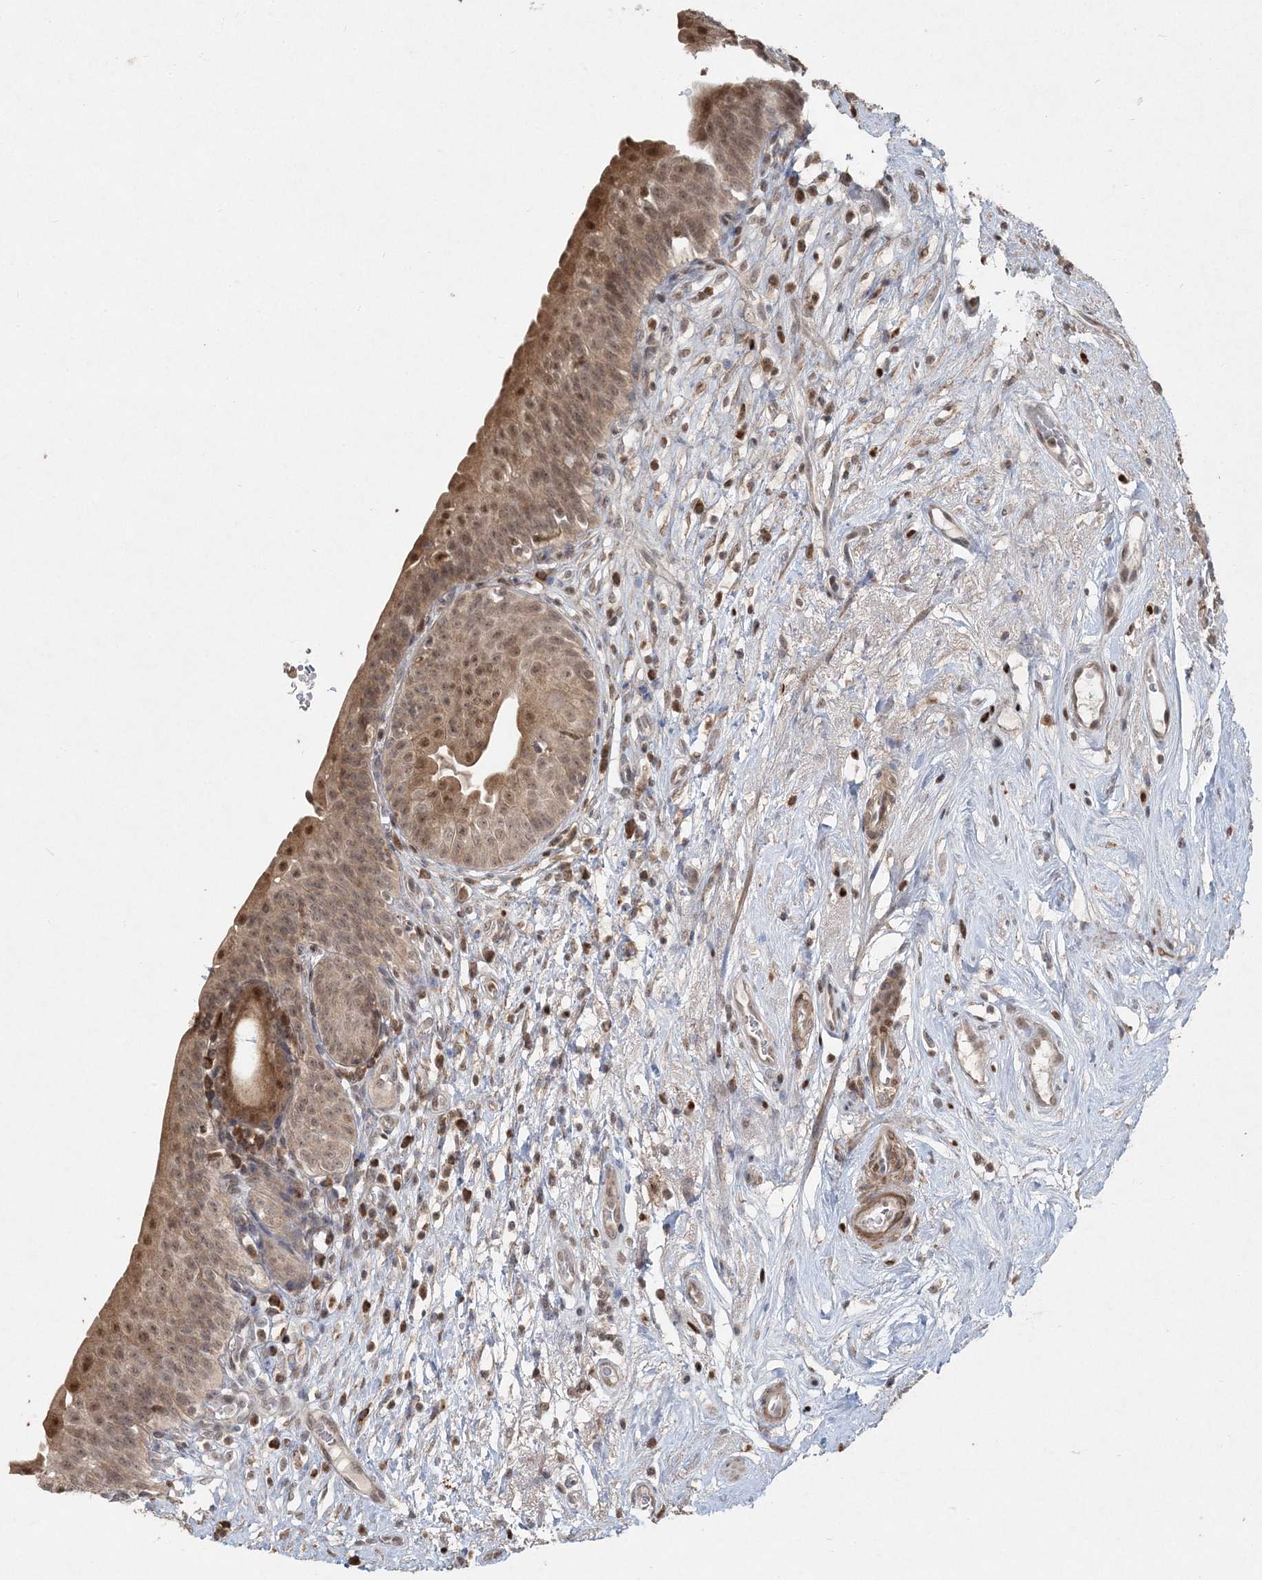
{"staining": {"intensity": "moderate", "quantity": ">75%", "location": "cytoplasmic/membranous,nuclear"}, "tissue": "urinary bladder", "cell_type": "Urothelial cells", "image_type": "normal", "snomed": [{"axis": "morphology", "description": "Normal tissue, NOS"}, {"axis": "topography", "description": "Urinary bladder"}], "caption": "An image of urinary bladder stained for a protein reveals moderate cytoplasmic/membranous,nuclear brown staining in urothelial cells. (brown staining indicates protein expression, while blue staining denotes nuclei).", "gene": "SLU7", "patient": {"sex": "male", "age": 83}}